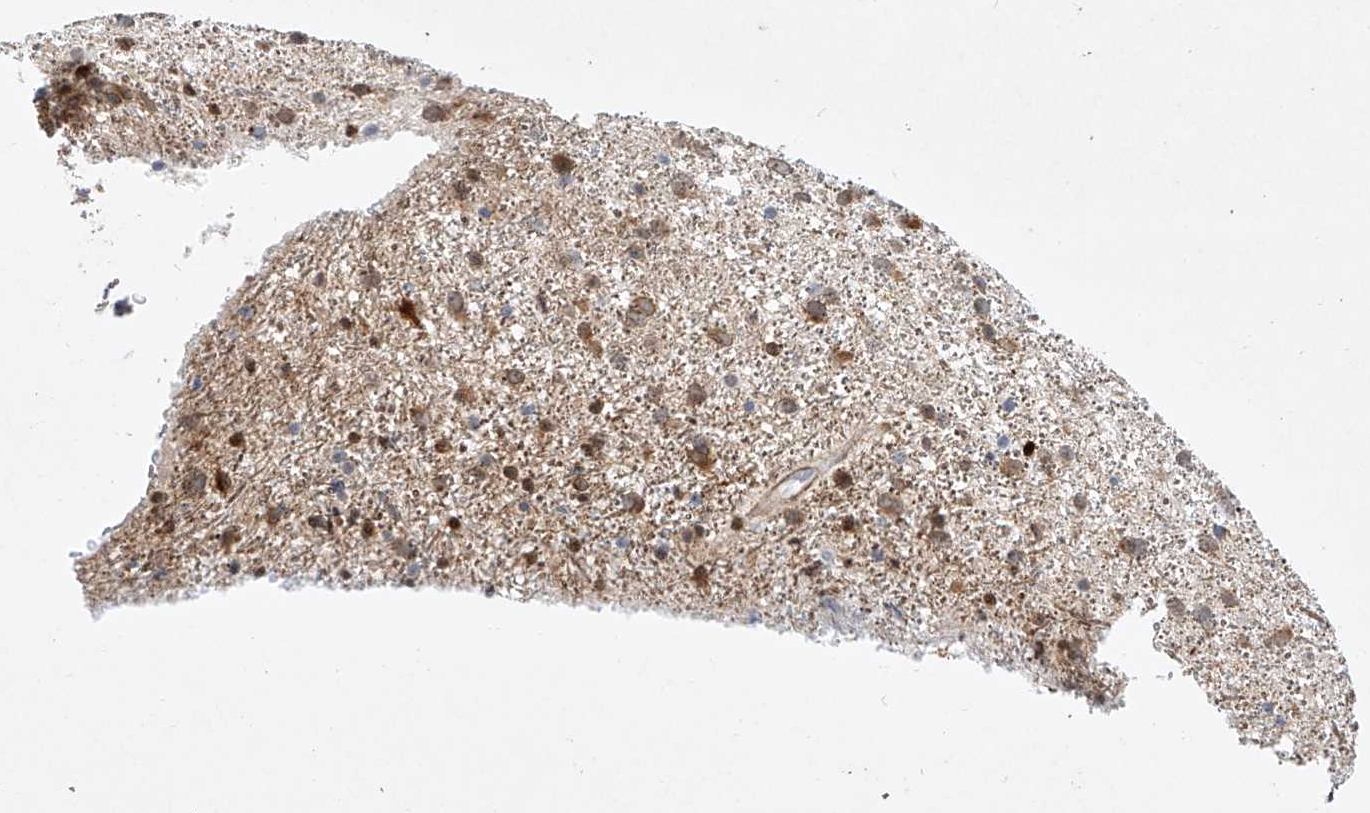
{"staining": {"intensity": "moderate", "quantity": ">75%", "location": "cytoplasmic/membranous"}, "tissue": "glioma", "cell_type": "Tumor cells", "image_type": "cancer", "snomed": [{"axis": "morphology", "description": "Glioma, malignant, Low grade"}, {"axis": "topography", "description": "Cerebral cortex"}], "caption": "Immunohistochemical staining of human malignant glioma (low-grade) reveals moderate cytoplasmic/membranous protein expression in approximately >75% of tumor cells.", "gene": "REEP2", "patient": {"sex": "female", "age": 39}}